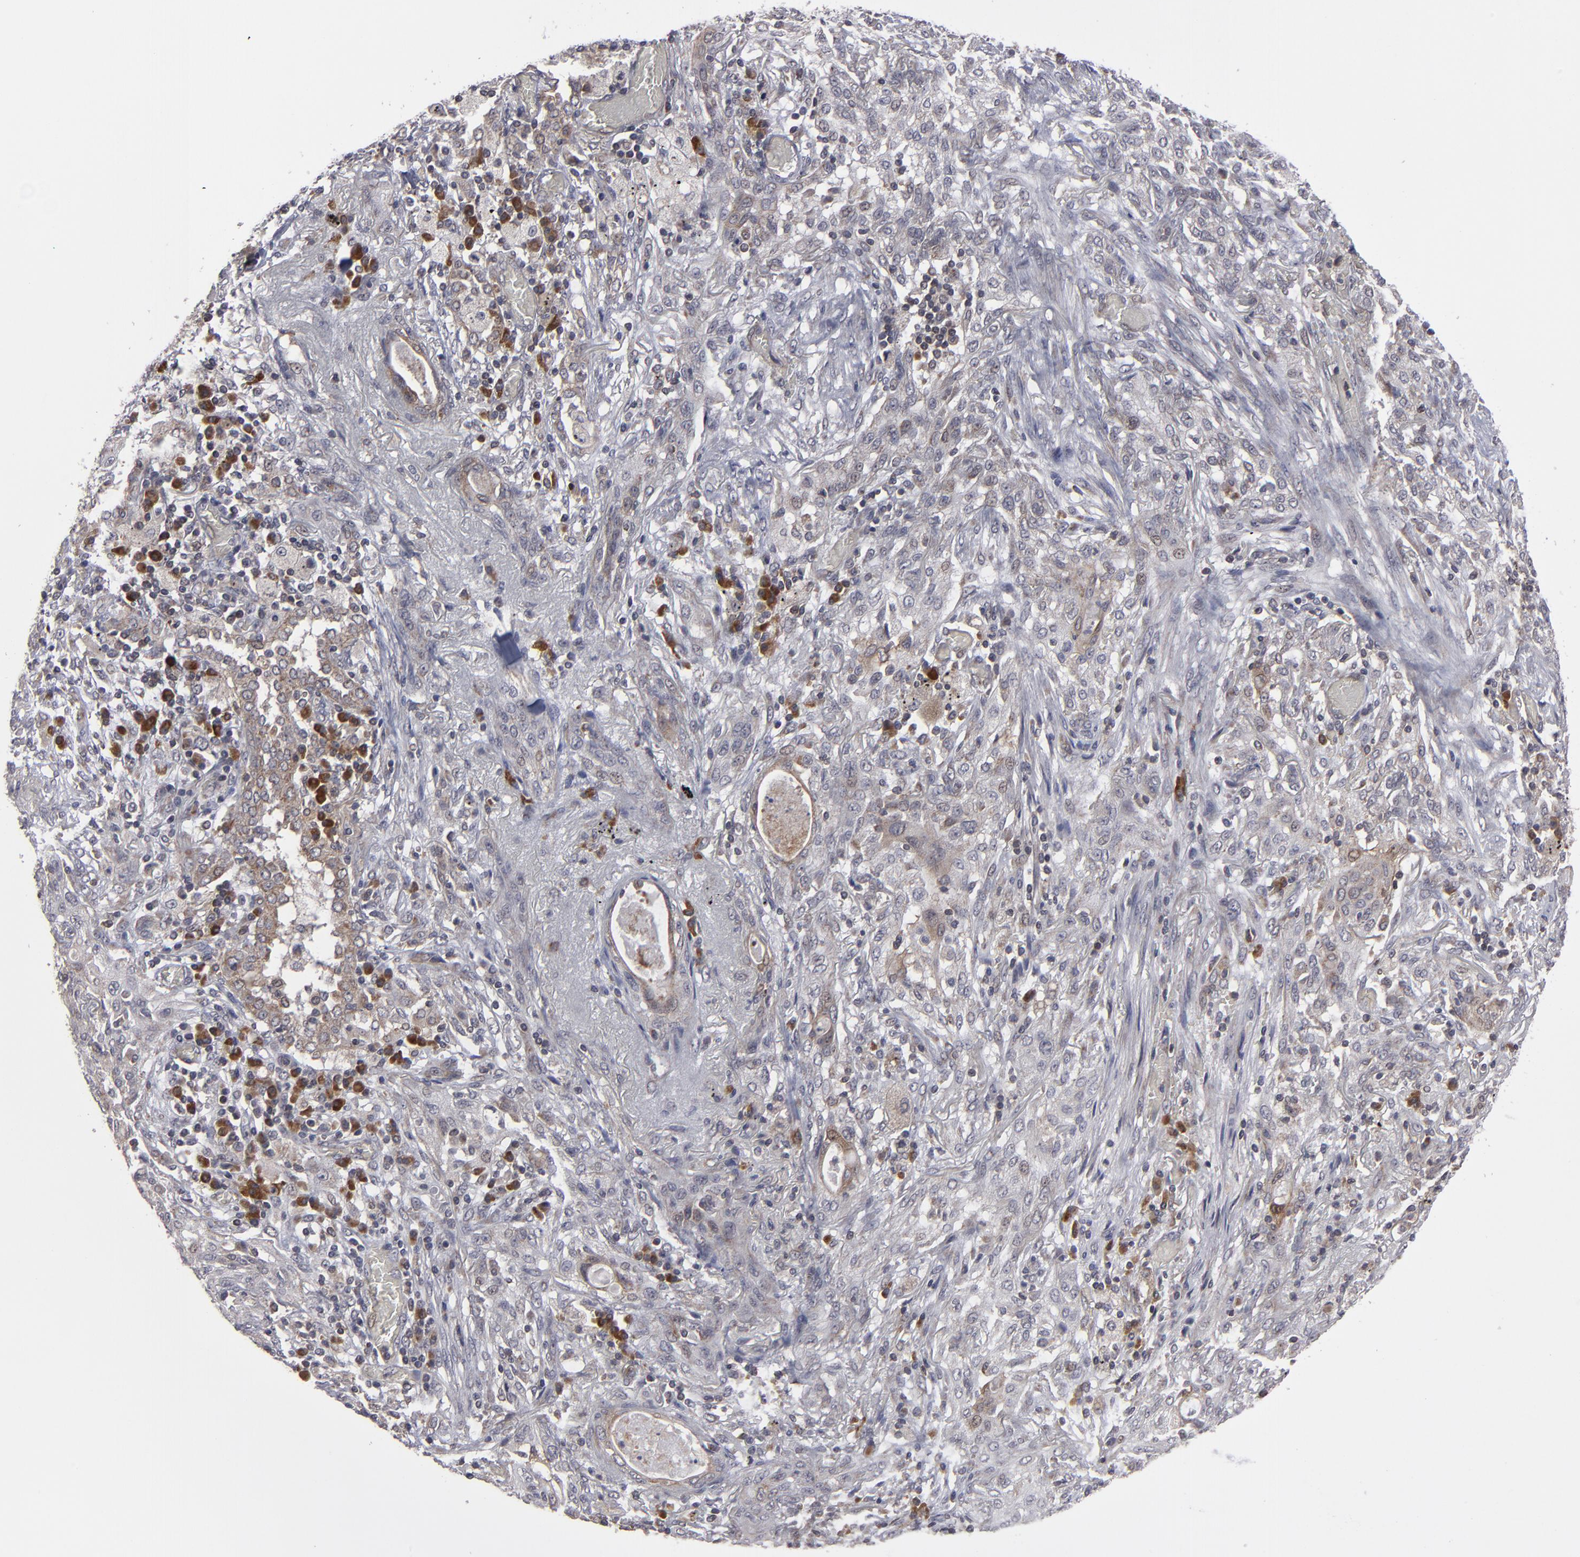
{"staining": {"intensity": "moderate", "quantity": "<25%", "location": "cytoplasmic/membranous"}, "tissue": "lung cancer", "cell_type": "Tumor cells", "image_type": "cancer", "snomed": [{"axis": "morphology", "description": "Squamous cell carcinoma, NOS"}, {"axis": "topography", "description": "Lung"}], "caption": "Moderate cytoplasmic/membranous positivity is present in about <25% of tumor cells in squamous cell carcinoma (lung). Using DAB (brown) and hematoxylin (blue) stains, captured at high magnification using brightfield microscopy.", "gene": "GLCCI1", "patient": {"sex": "female", "age": 47}}